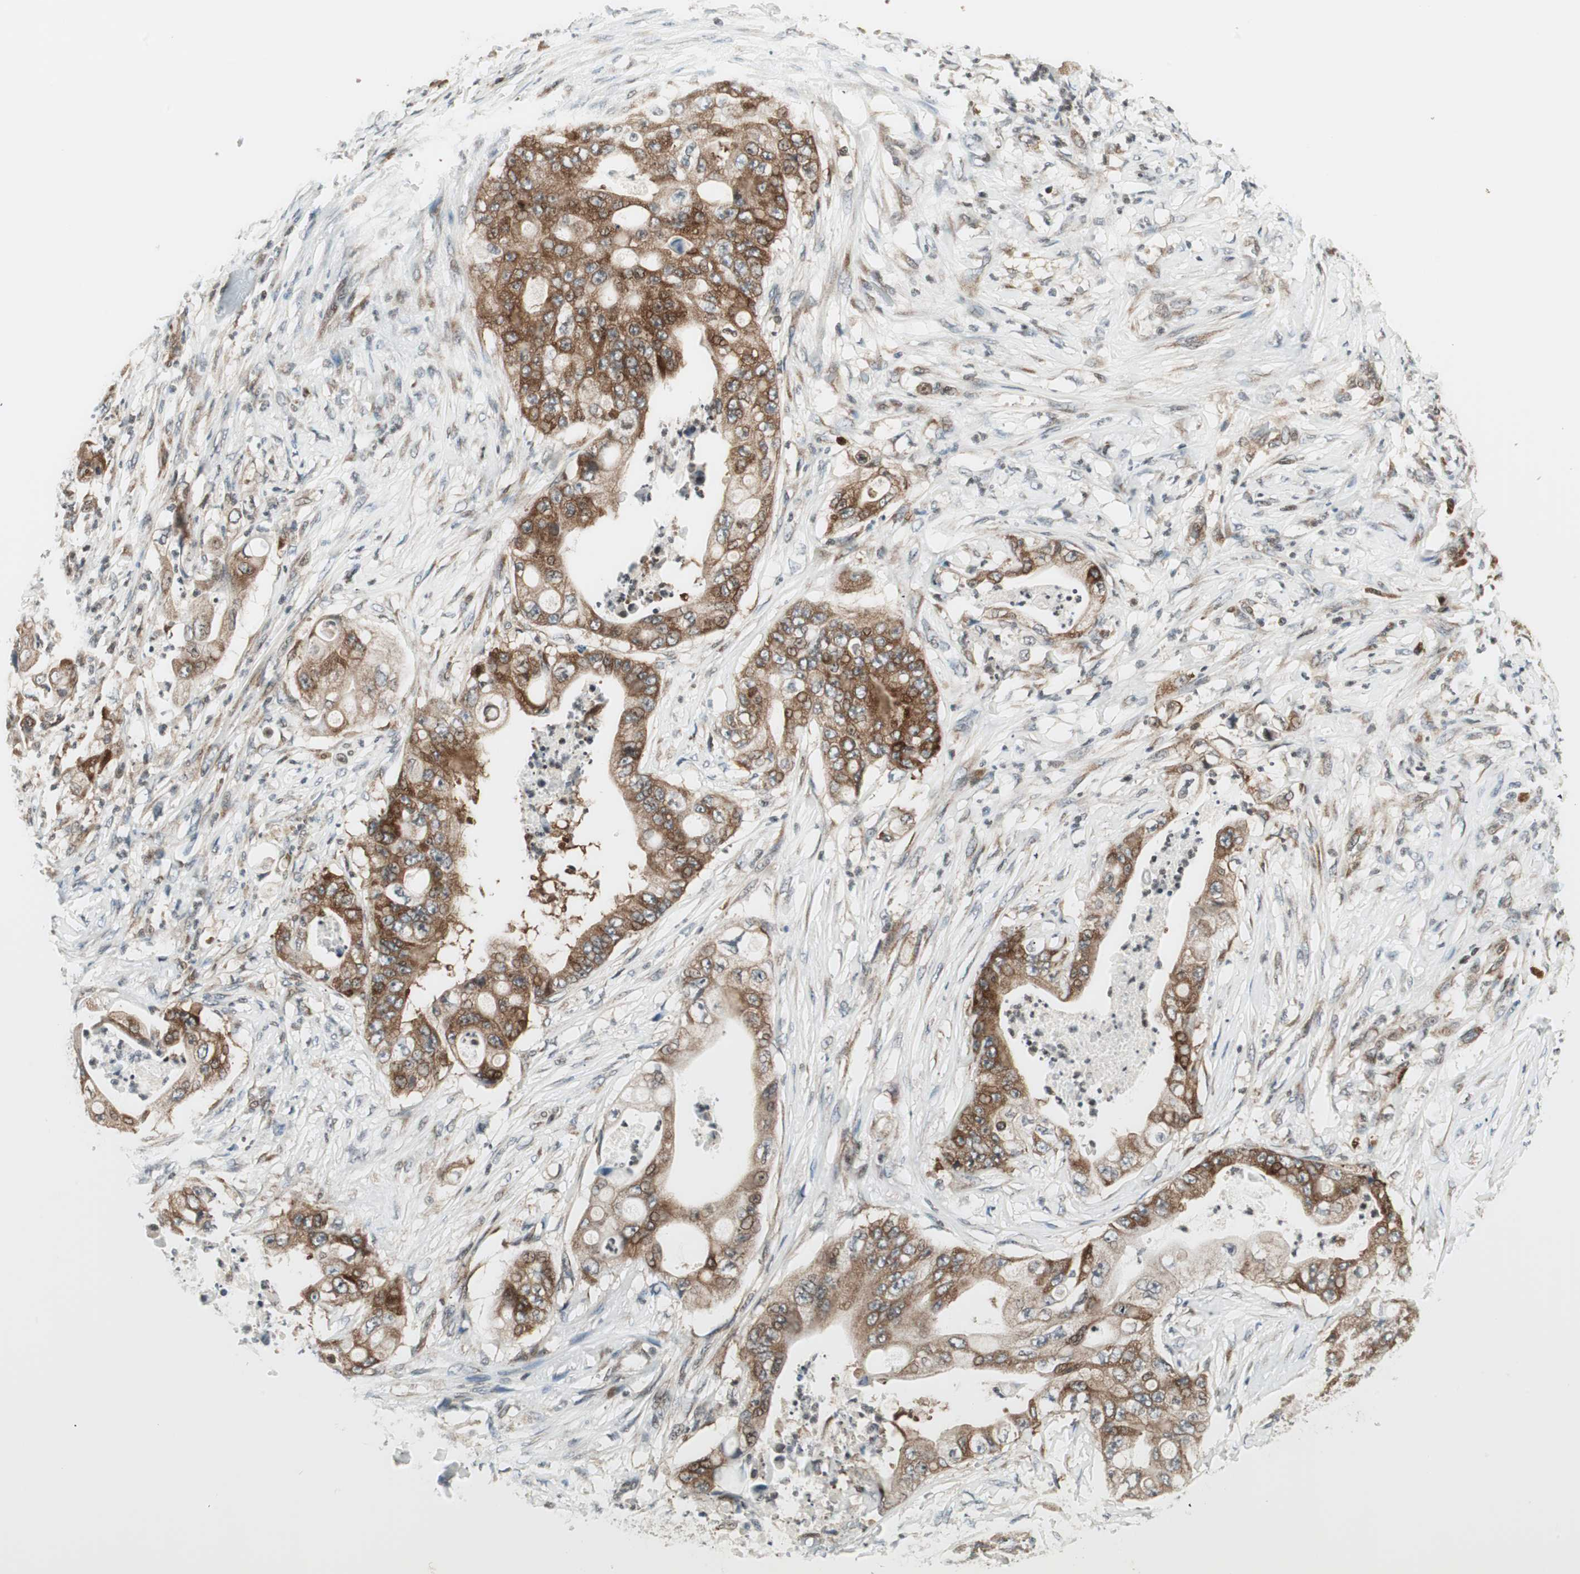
{"staining": {"intensity": "moderate", "quantity": ">75%", "location": "cytoplasmic/membranous"}, "tissue": "stomach cancer", "cell_type": "Tumor cells", "image_type": "cancer", "snomed": [{"axis": "morphology", "description": "Adenocarcinoma, NOS"}, {"axis": "topography", "description": "Stomach"}], "caption": "Protein expression analysis of human adenocarcinoma (stomach) reveals moderate cytoplasmic/membranous expression in approximately >75% of tumor cells. The staining is performed using DAB (3,3'-diaminobenzidine) brown chromogen to label protein expression. The nuclei are counter-stained blue using hematoxylin.", "gene": "TPT1", "patient": {"sex": "female", "age": 73}}